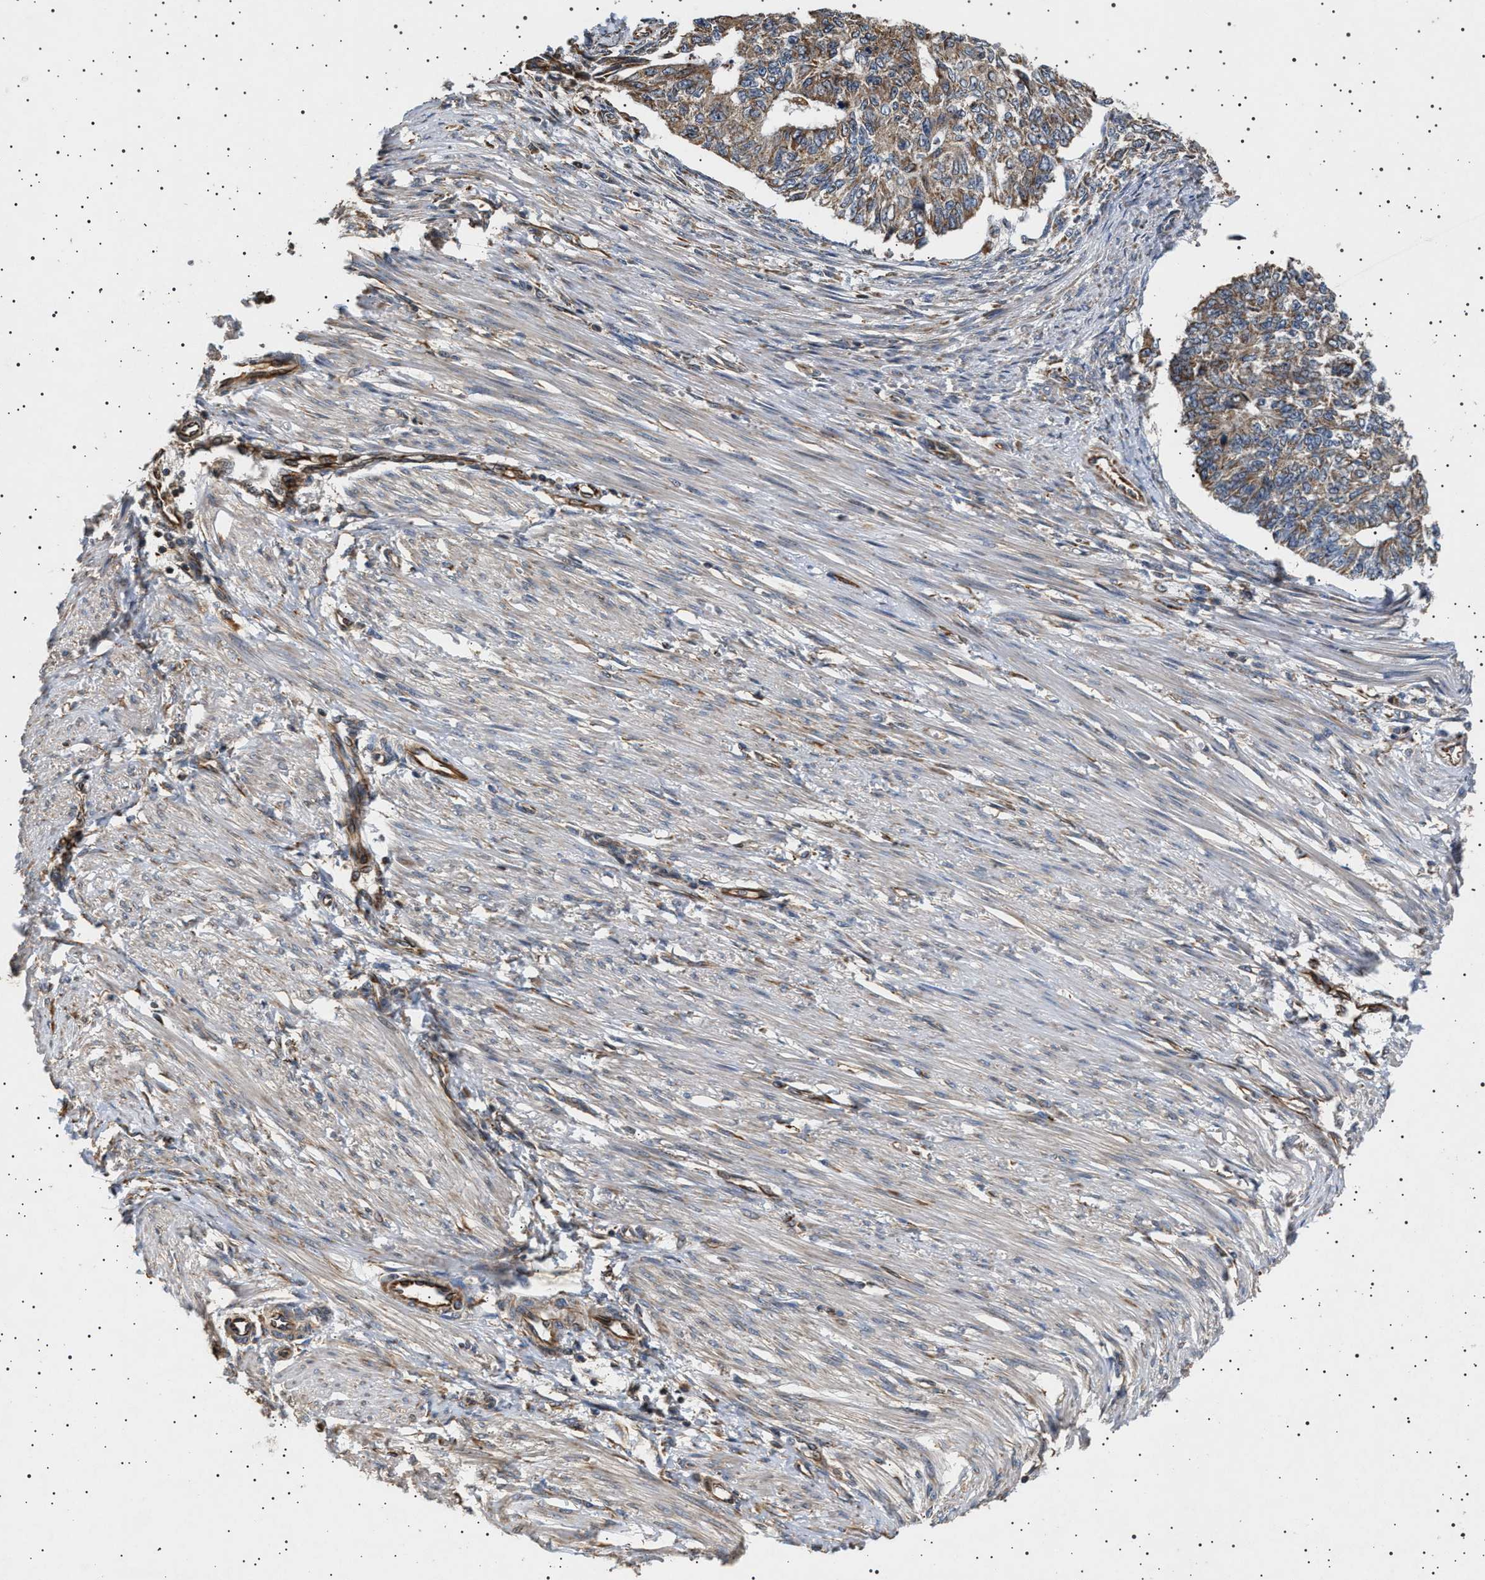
{"staining": {"intensity": "moderate", "quantity": ">75%", "location": "cytoplasmic/membranous"}, "tissue": "endometrial cancer", "cell_type": "Tumor cells", "image_type": "cancer", "snomed": [{"axis": "morphology", "description": "Adenocarcinoma, NOS"}, {"axis": "topography", "description": "Endometrium"}], "caption": "IHC micrograph of neoplastic tissue: endometrial cancer (adenocarcinoma) stained using IHC demonstrates medium levels of moderate protein expression localized specifically in the cytoplasmic/membranous of tumor cells, appearing as a cytoplasmic/membranous brown color.", "gene": "TRUB2", "patient": {"sex": "female", "age": 32}}